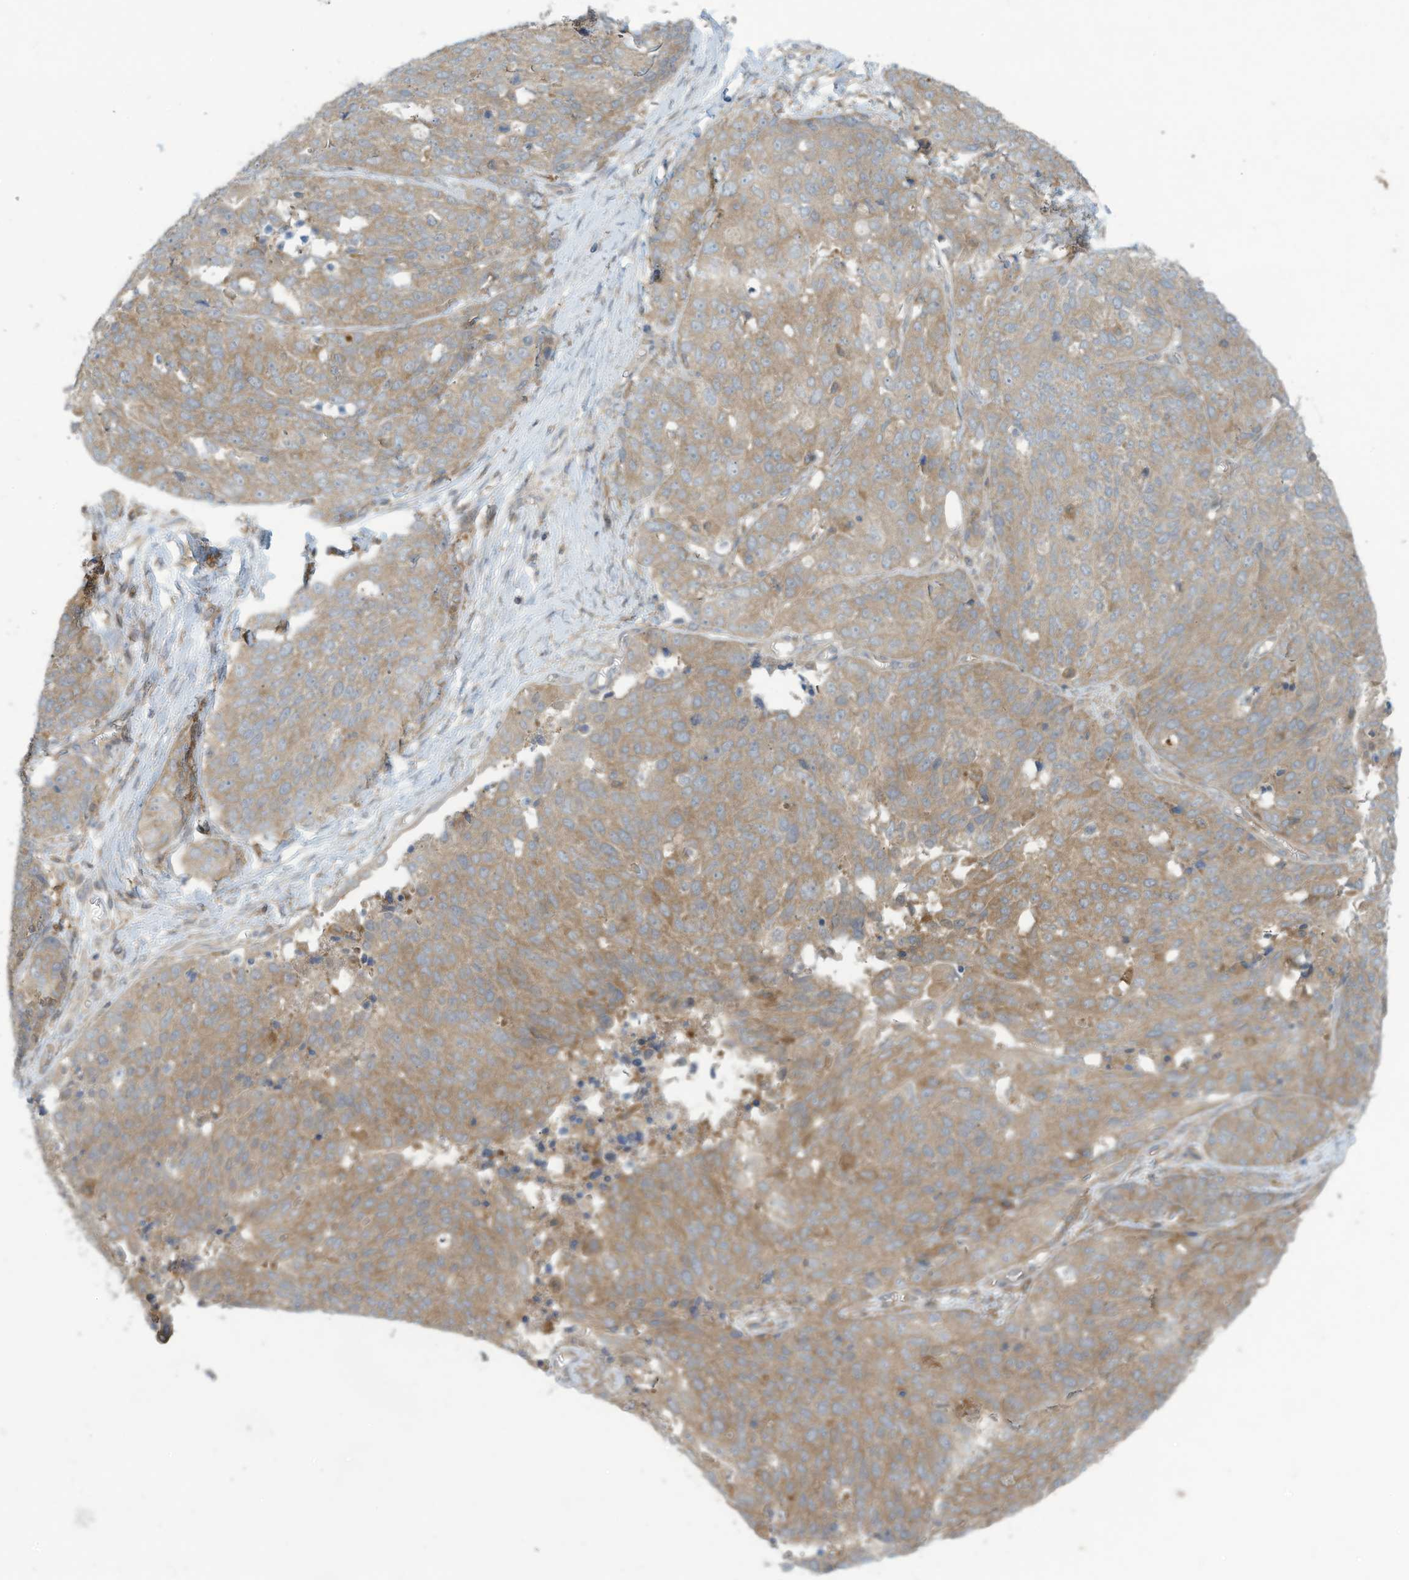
{"staining": {"intensity": "moderate", "quantity": ">75%", "location": "cytoplasmic/membranous"}, "tissue": "ovarian cancer", "cell_type": "Tumor cells", "image_type": "cancer", "snomed": [{"axis": "morphology", "description": "Cystadenocarcinoma, serous, NOS"}, {"axis": "topography", "description": "Ovary"}], "caption": "A micrograph showing moderate cytoplasmic/membranous expression in about >75% of tumor cells in serous cystadenocarcinoma (ovarian), as visualized by brown immunohistochemical staining.", "gene": "ADI1", "patient": {"sex": "female", "age": 44}}